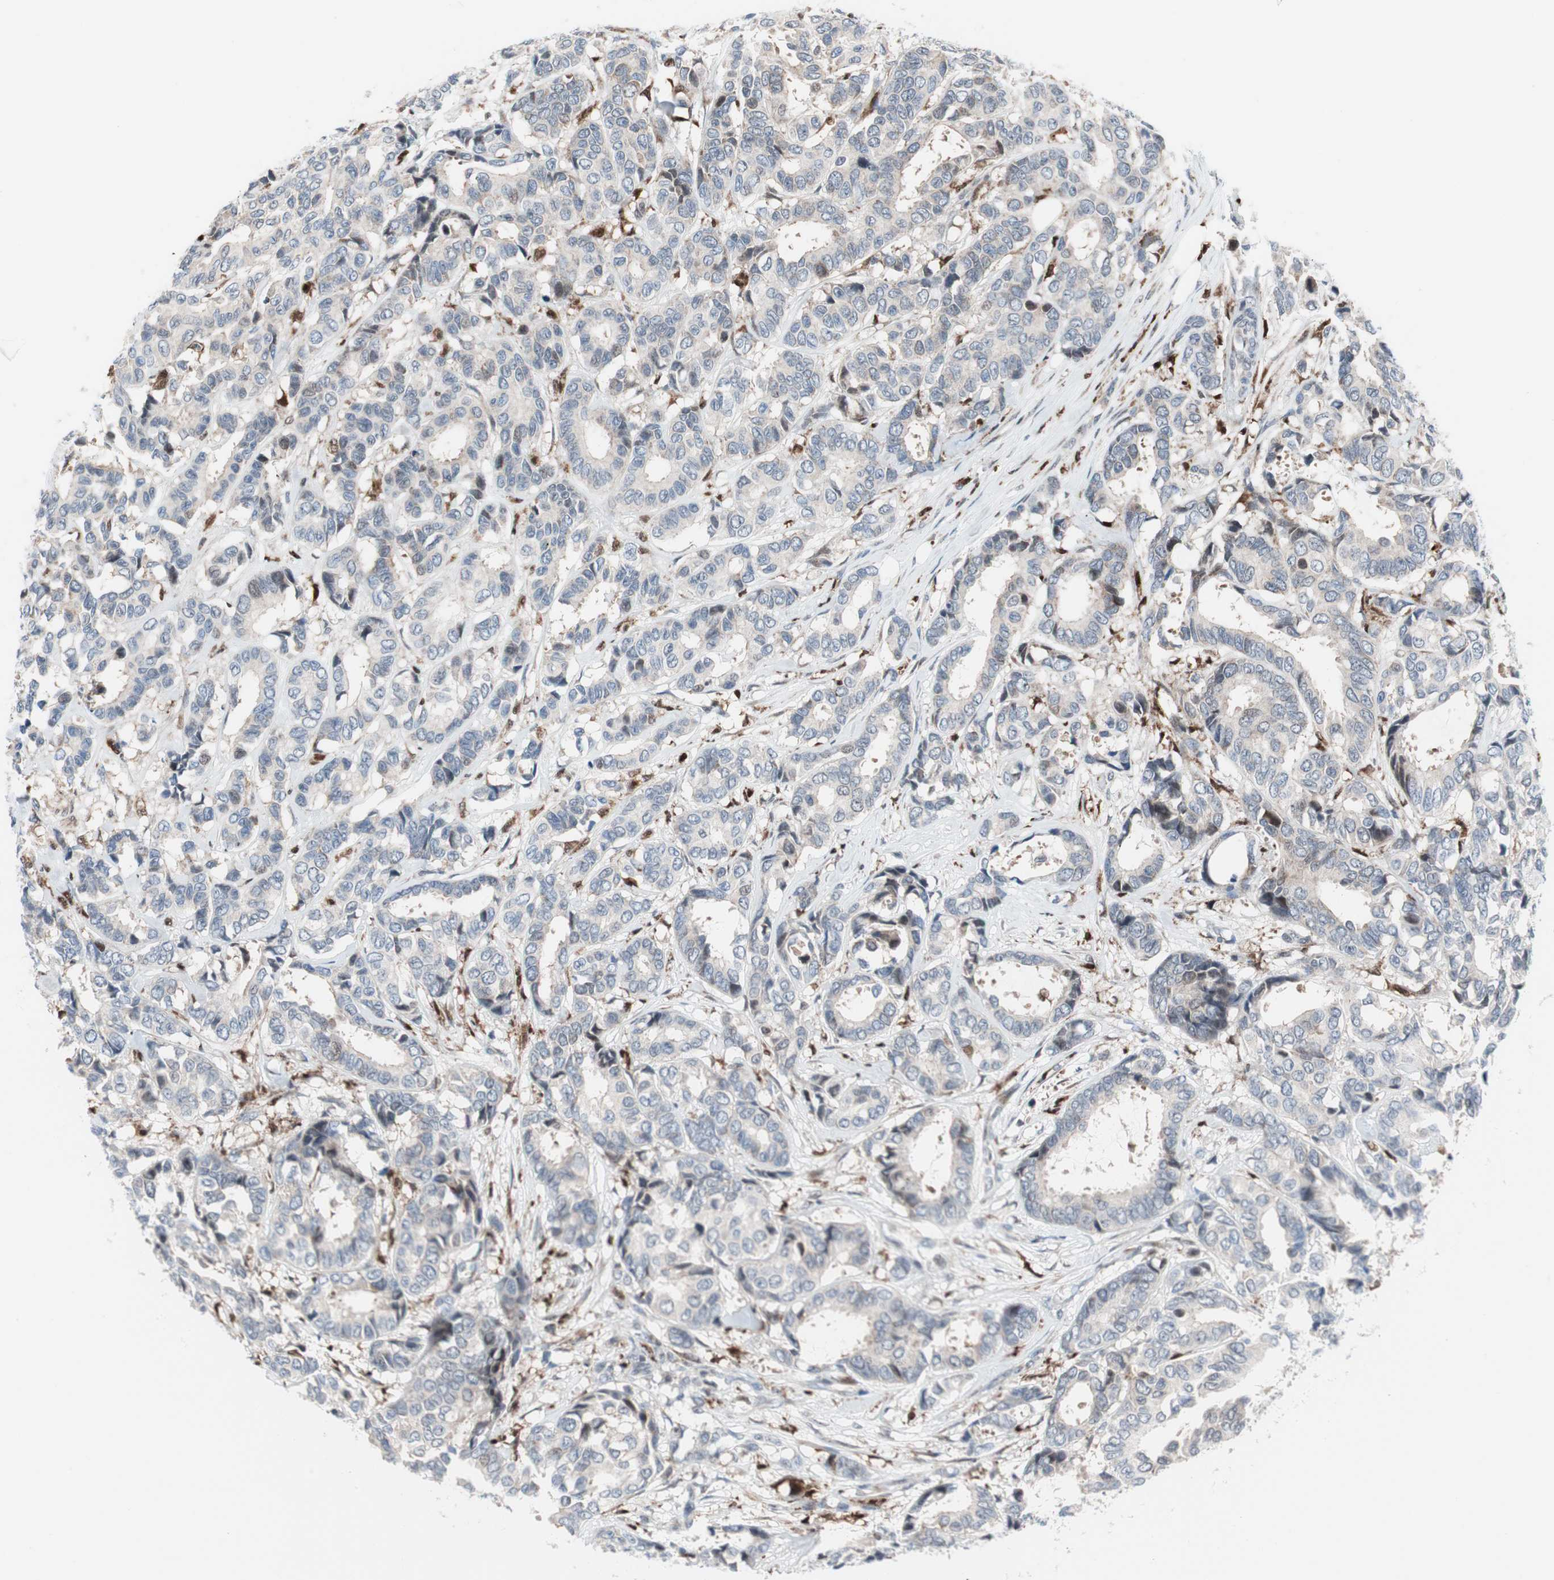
{"staining": {"intensity": "weak", "quantity": "<25%", "location": "cytoplasmic/membranous"}, "tissue": "breast cancer", "cell_type": "Tumor cells", "image_type": "cancer", "snomed": [{"axis": "morphology", "description": "Duct carcinoma"}, {"axis": "topography", "description": "Breast"}], "caption": "An immunohistochemistry image of breast intraductal carcinoma is shown. There is no staining in tumor cells of breast intraductal carcinoma.", "gene": "RGS10", "patient": {"sex": "female", "age": 87}}